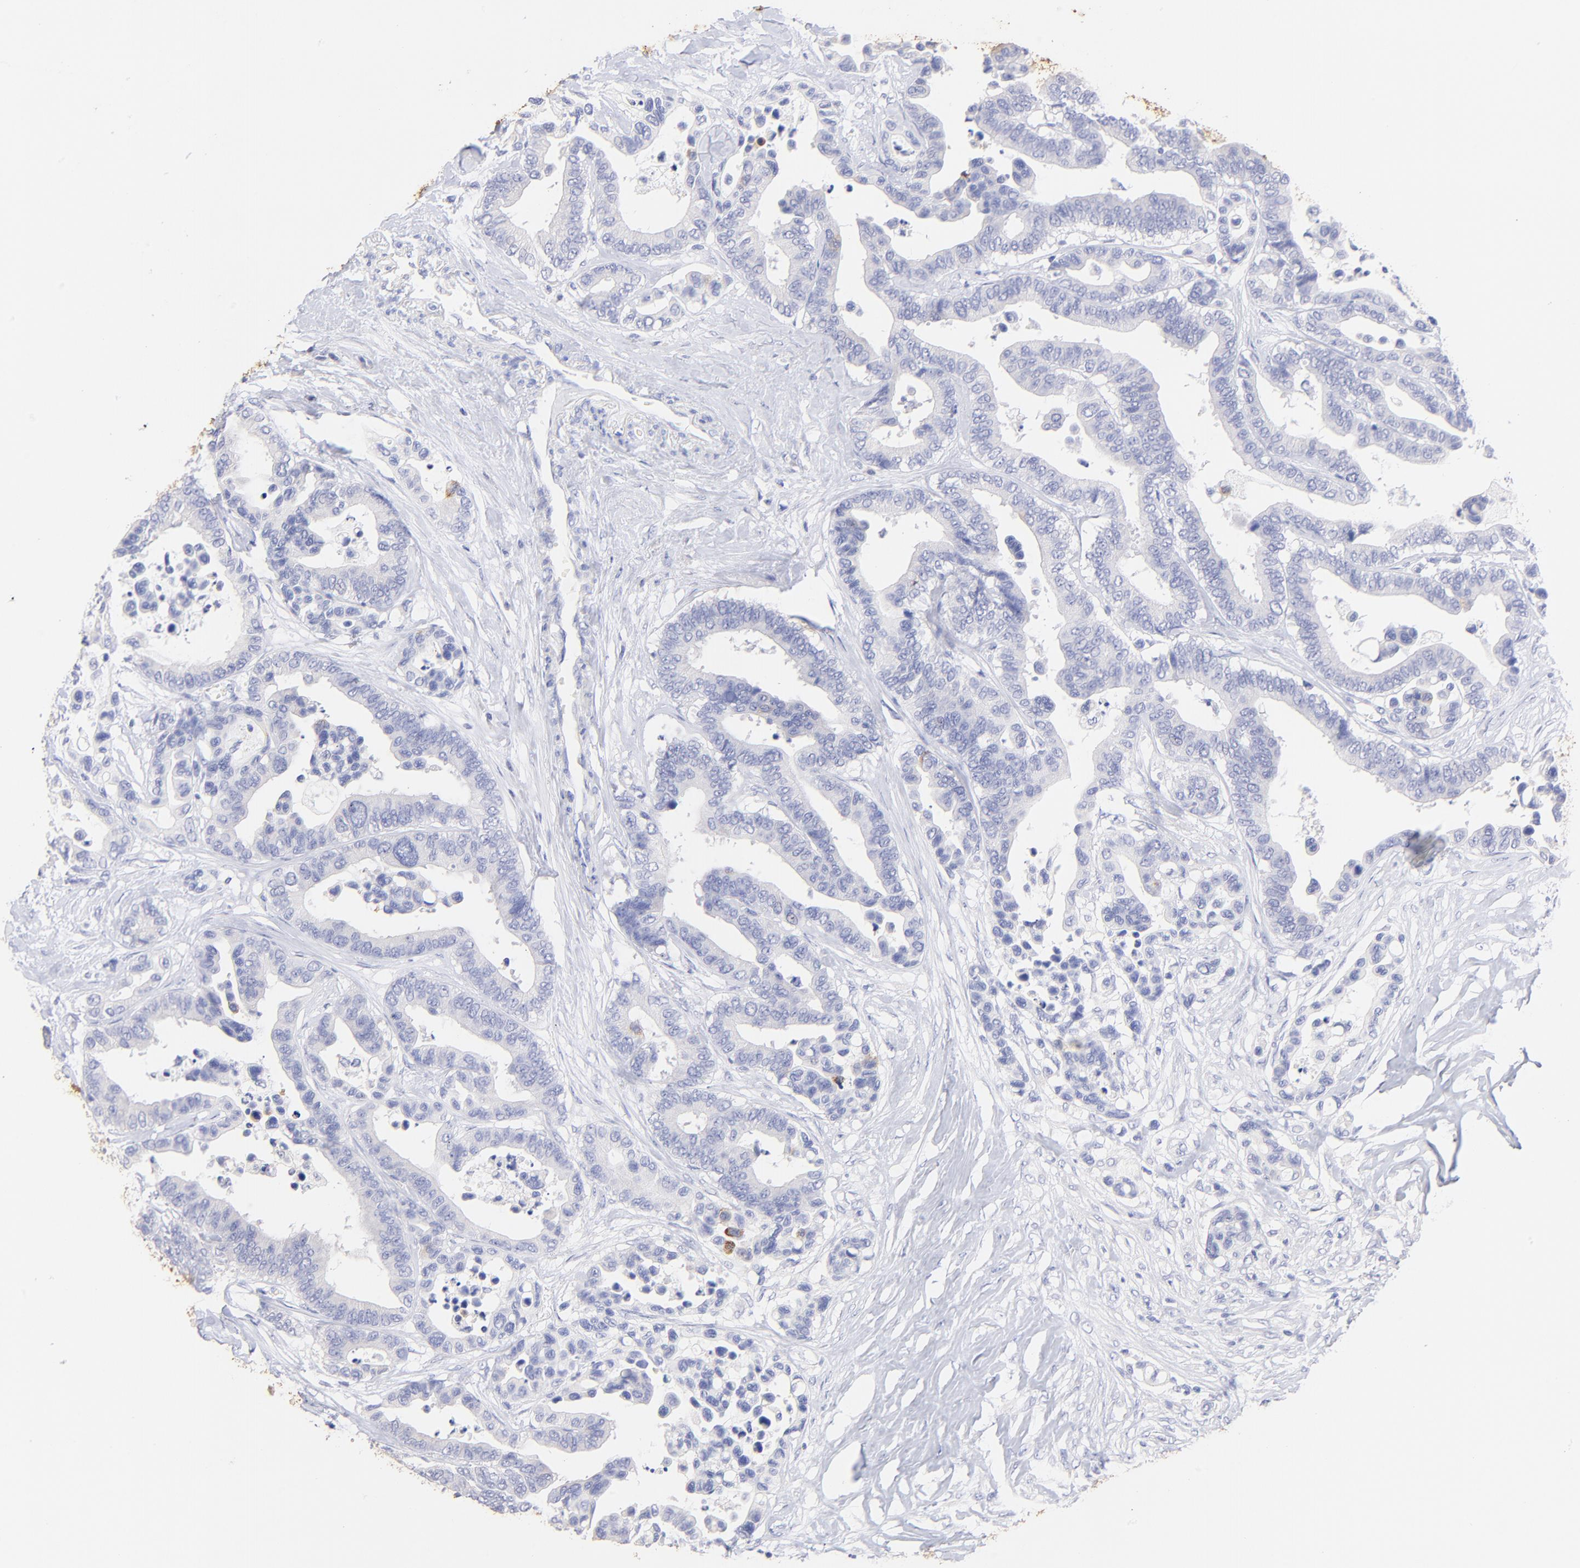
{"staining": {"intensity": "negative", "quantity": "none", "location": "none"}, "tissue": "colorectal cancer", "cell_type": "Tumor cells", "image_type": "cancer", "snomed": [{"axis": "morphology", "description": "Adenocarcinoma, NOS"}, {"axis": "topography", "description": "Colon"}], "caption": "Protein analysis of colorectal adenocarcinoma shows no significant staining in tumor cells.", "gene": "RAB3A", "patient": {"sex": "male", "age": 82}}